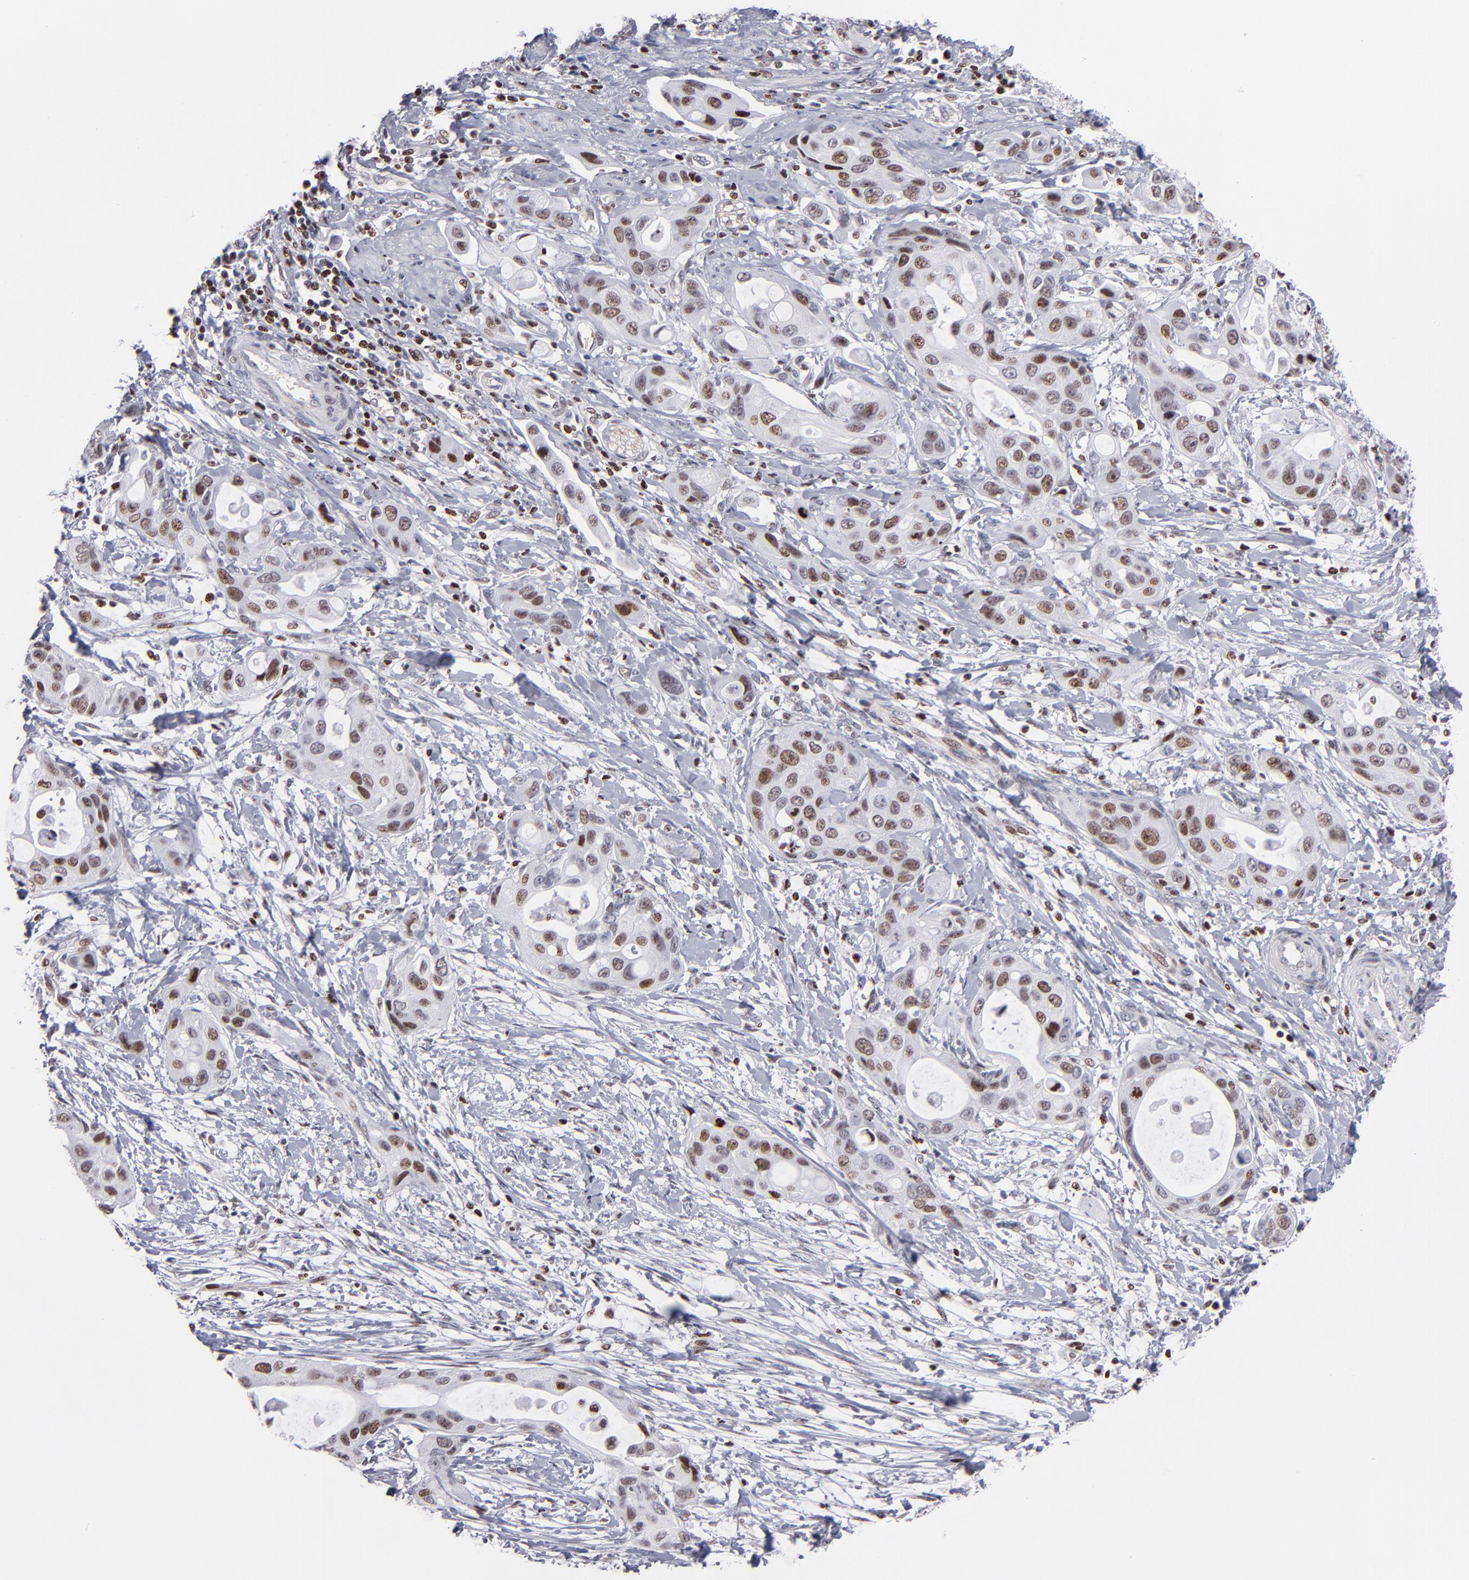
{"staining": {"intensity": "moderate", "quantity": "25%-75%", "location": "nuclear"}, "tissue": "pancreatic cancer", "cell_type": "Tumor cells", "image_type": "cancer", "snomed": [{"axis": "morphology", "description": "Adenocarcinoma, NOS"}, {"axis": "topography", "description": "Pancreas"}], "caption": "This is a photomicrograph of IHC staining of pancreatic cancer, which shows moderate staining in the nuclear of tumor cells.", "gene": "POLA1", "patient": {"sex": "female", "age": 60}}